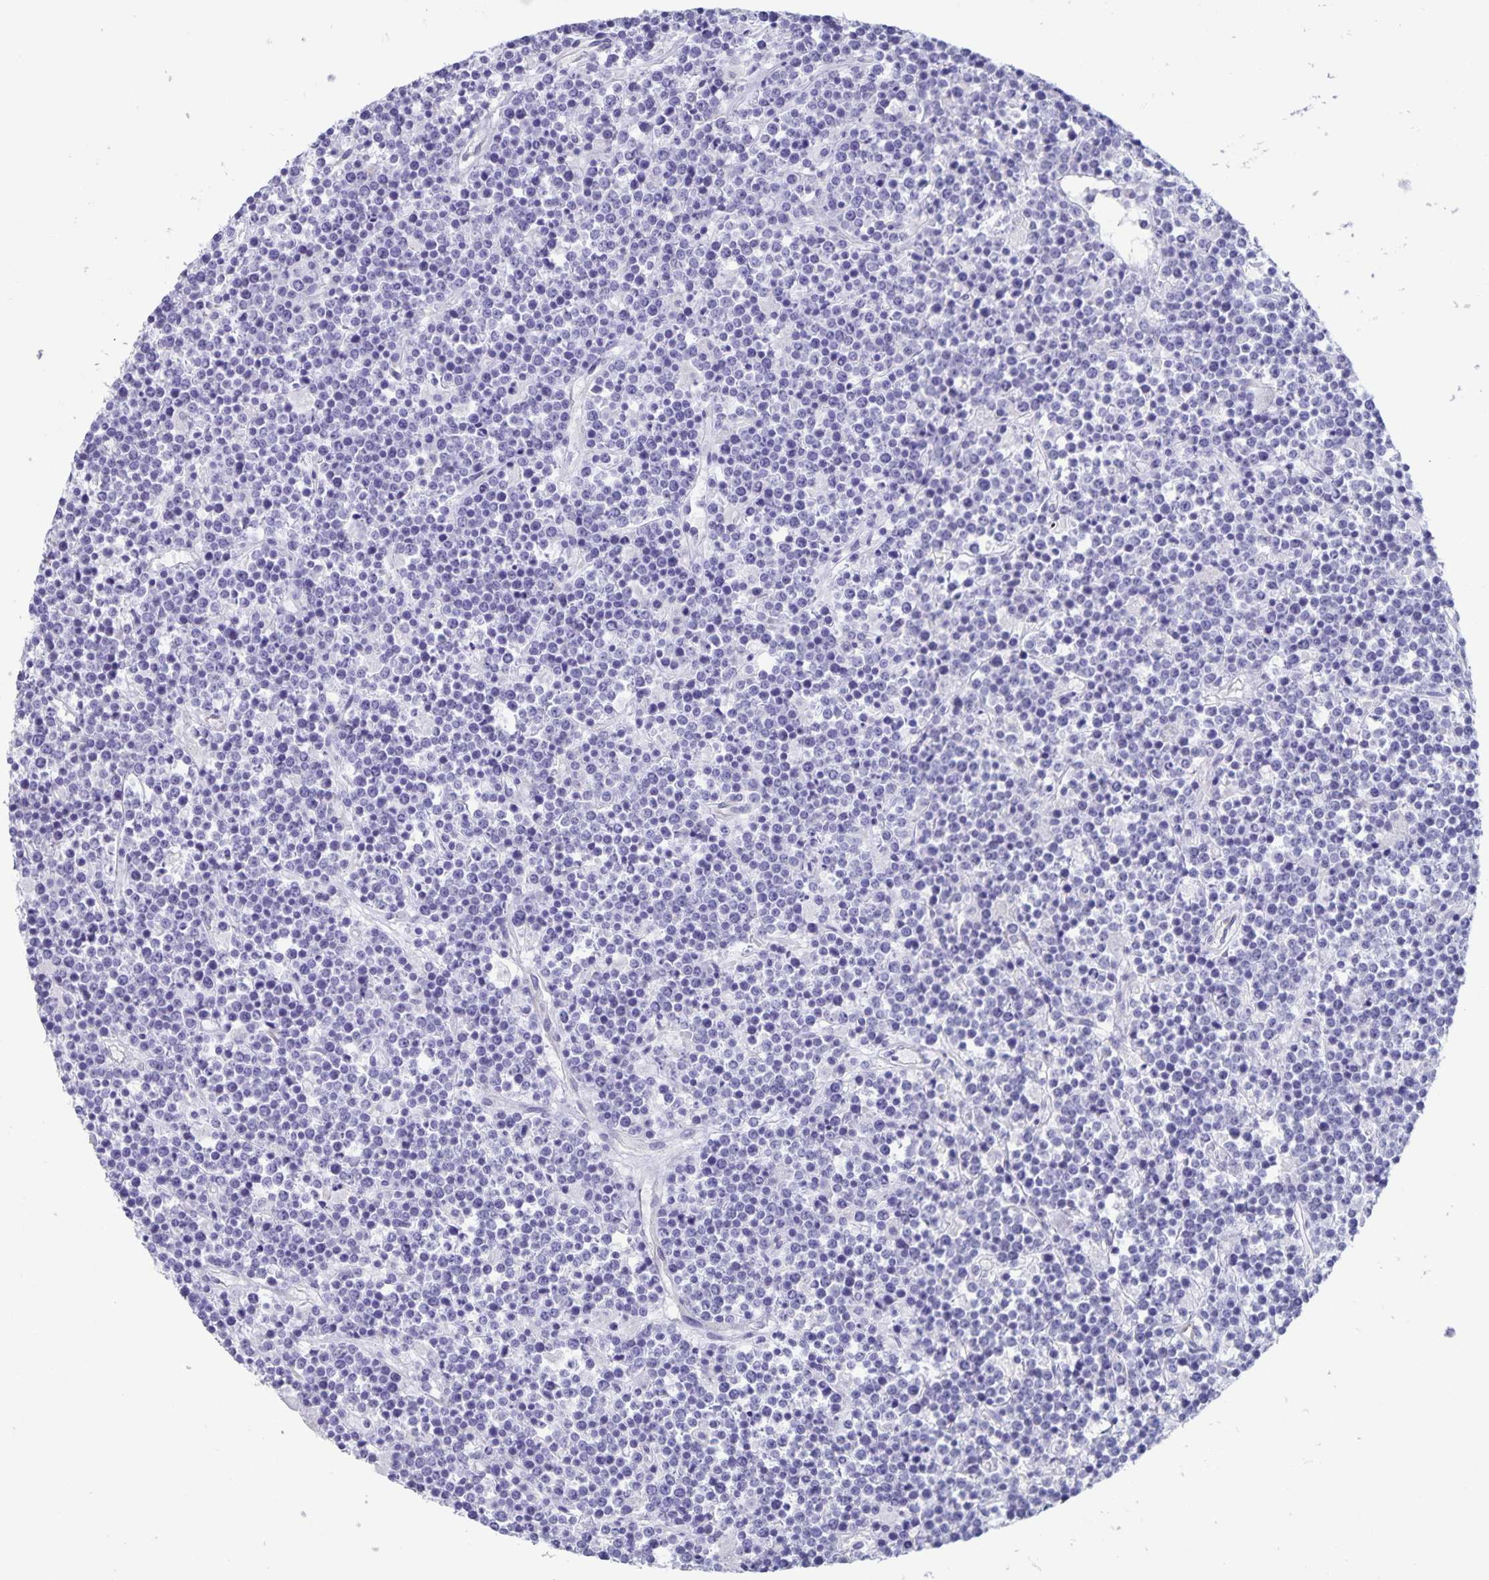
{"staining": {"intensity": "negative", "quantity": "none", "location": "none"}, "tissue": "lymphoma", "cell_type": "Tumor cells", "image_type": "cancer", "snomed": [{"axis": "morphology", "description": "Malignant lymphoma, non-Hodgkin's type, High grade"}, {"axis": "topography", "description": "Ovary"}], "caption": "Immunohistochemistry photomicrograph of human lymphoma stained for a protein (brown), which displays no expression in tumor cells.", "gene": "AQP4", "patient": {"sex": "female", "age": 56}}